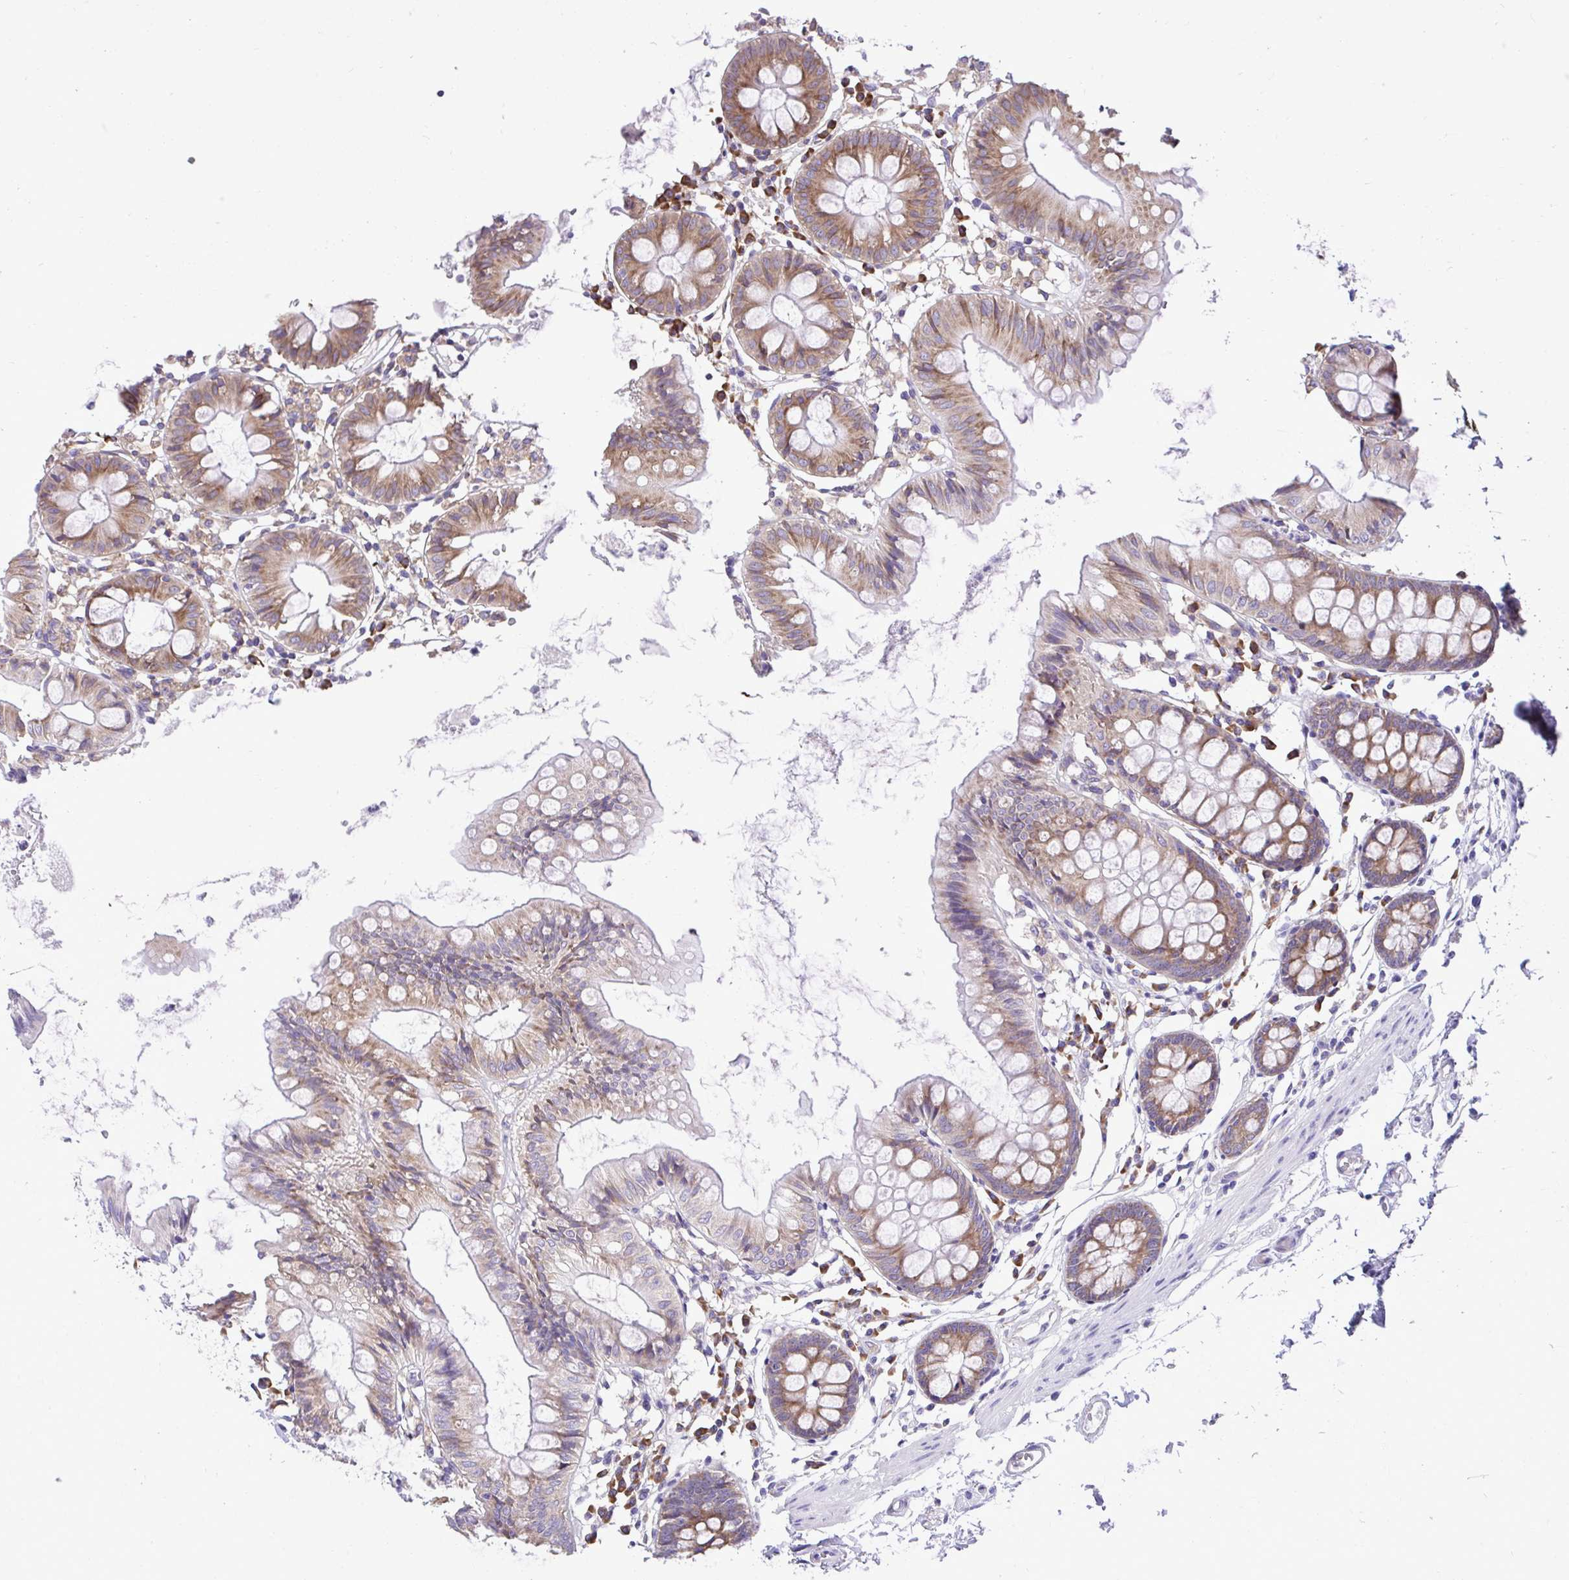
{"staining": {"intensity": "moderate", "quantity": "<25%", "location": "nuclear"}, "tissue": "colon", "cell_type": "Endothelial cells", "image_type": "normal", "snomed": [{"axis": "morphology", "description": "Normal tissue, NOS"}, {"axis": "topography", "description": "Colon"}], "caption": "The image exhibits staining of unremarkable colon, revealing moderate nuclear protein staining (brown color) within endothelial cells. (DAB IHC, brown staining for protein, blue staining for nuclei).", "gene": "RPL7", "patient": {"sex": "female", "age": 84}}